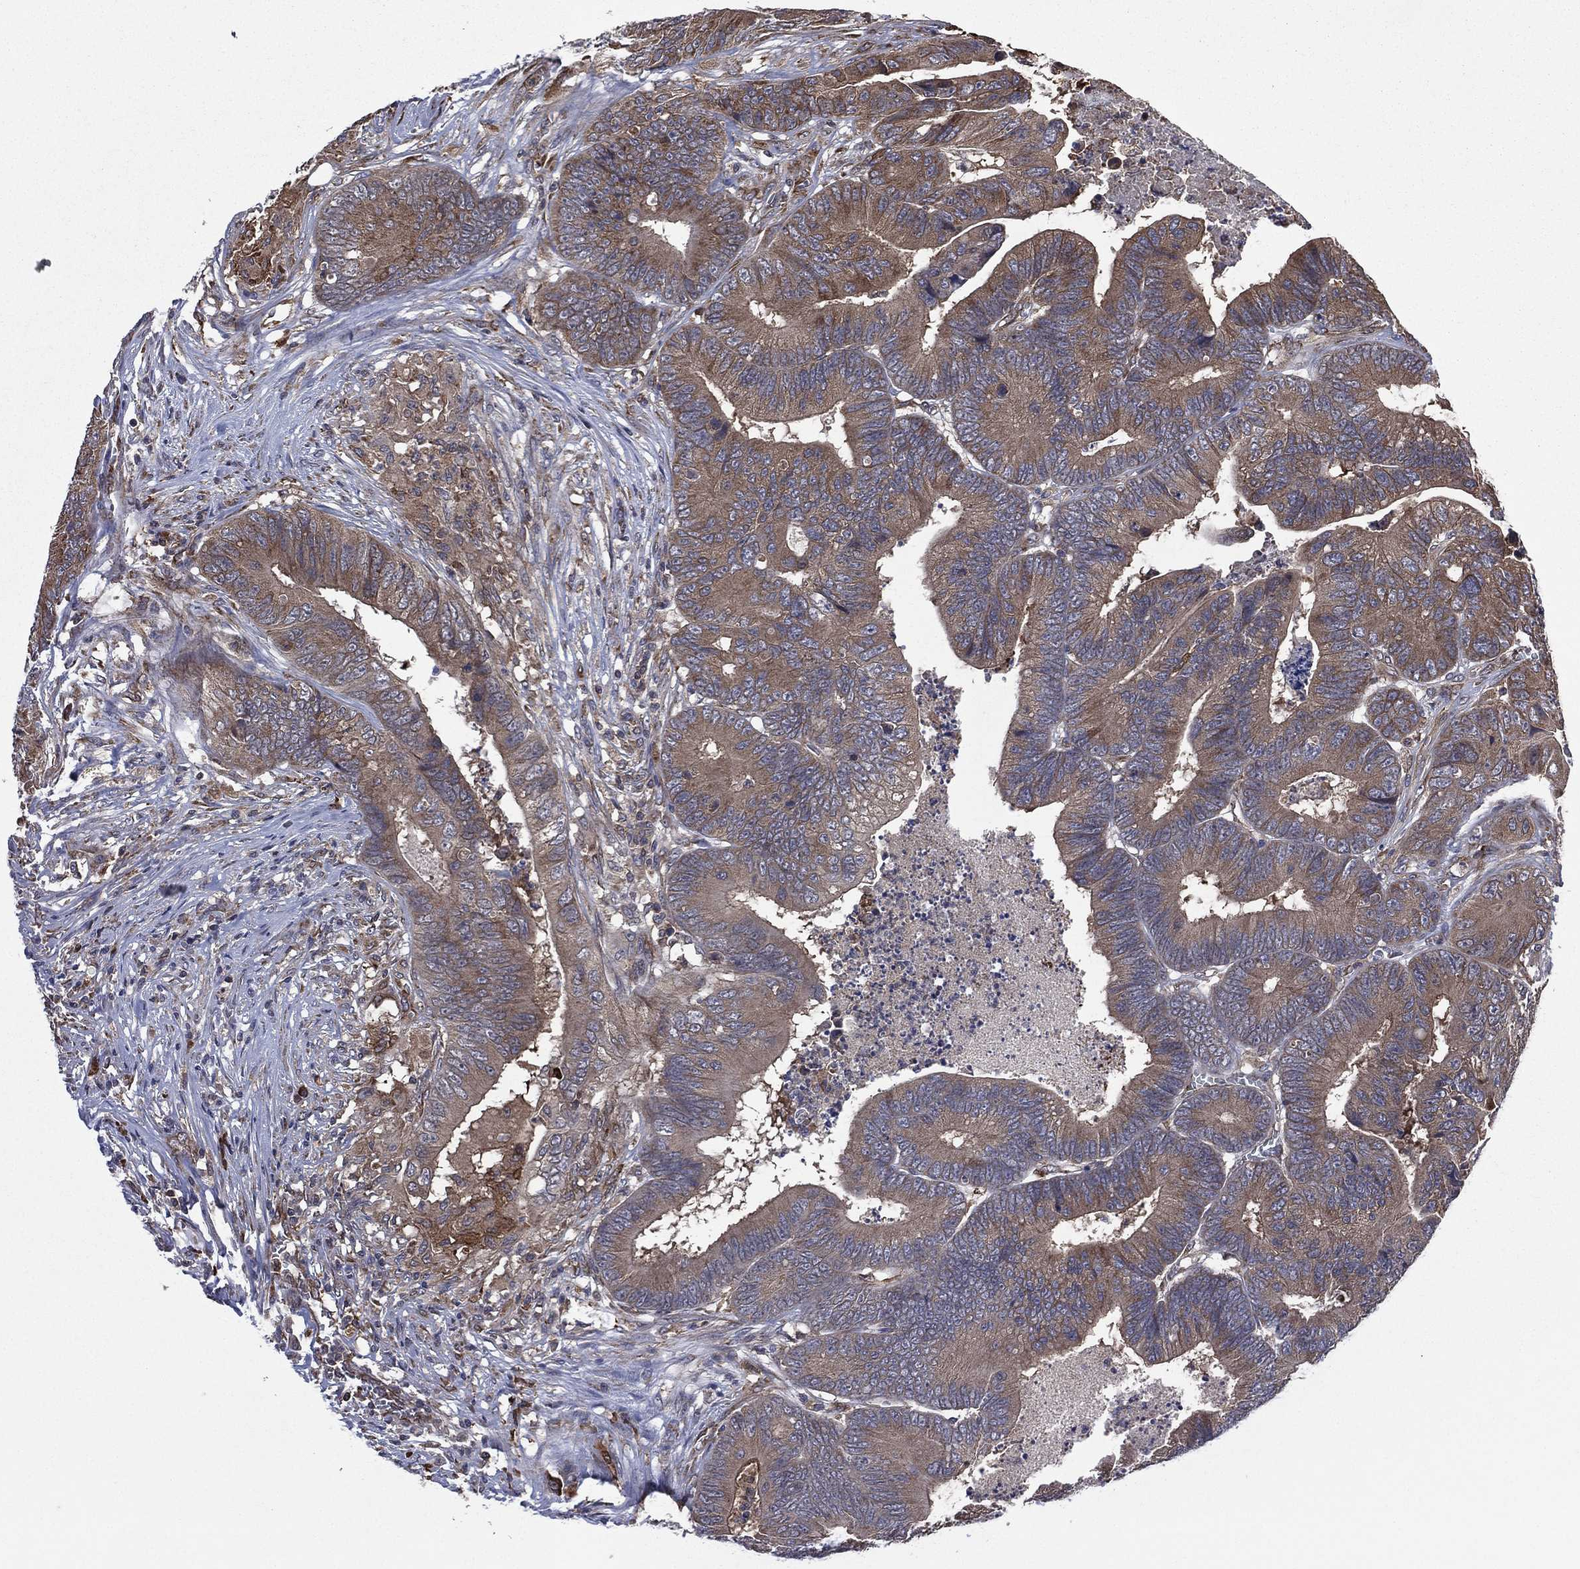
{"staining": {"intensity": "moderate", "quantity": ">75%", "location": "cytoplasmic/membranous"}, "tissue": "colorectal cancer", "cell_type": "Tumor cells", "image_type": "cancer", "snomed": [{"axis": "morphology", "description": "Adenocarcinoma, NOS"}, {"axis": "topography", "description": "Colon"}], "caption": "The histopathology image shows a brown stain indicating the presence of a protein in the cytoplasmic/membranous of tumor cells in colorectal cancer.", "gene": "C2orf76", "patient": {"sex": "male", "age": 84}}